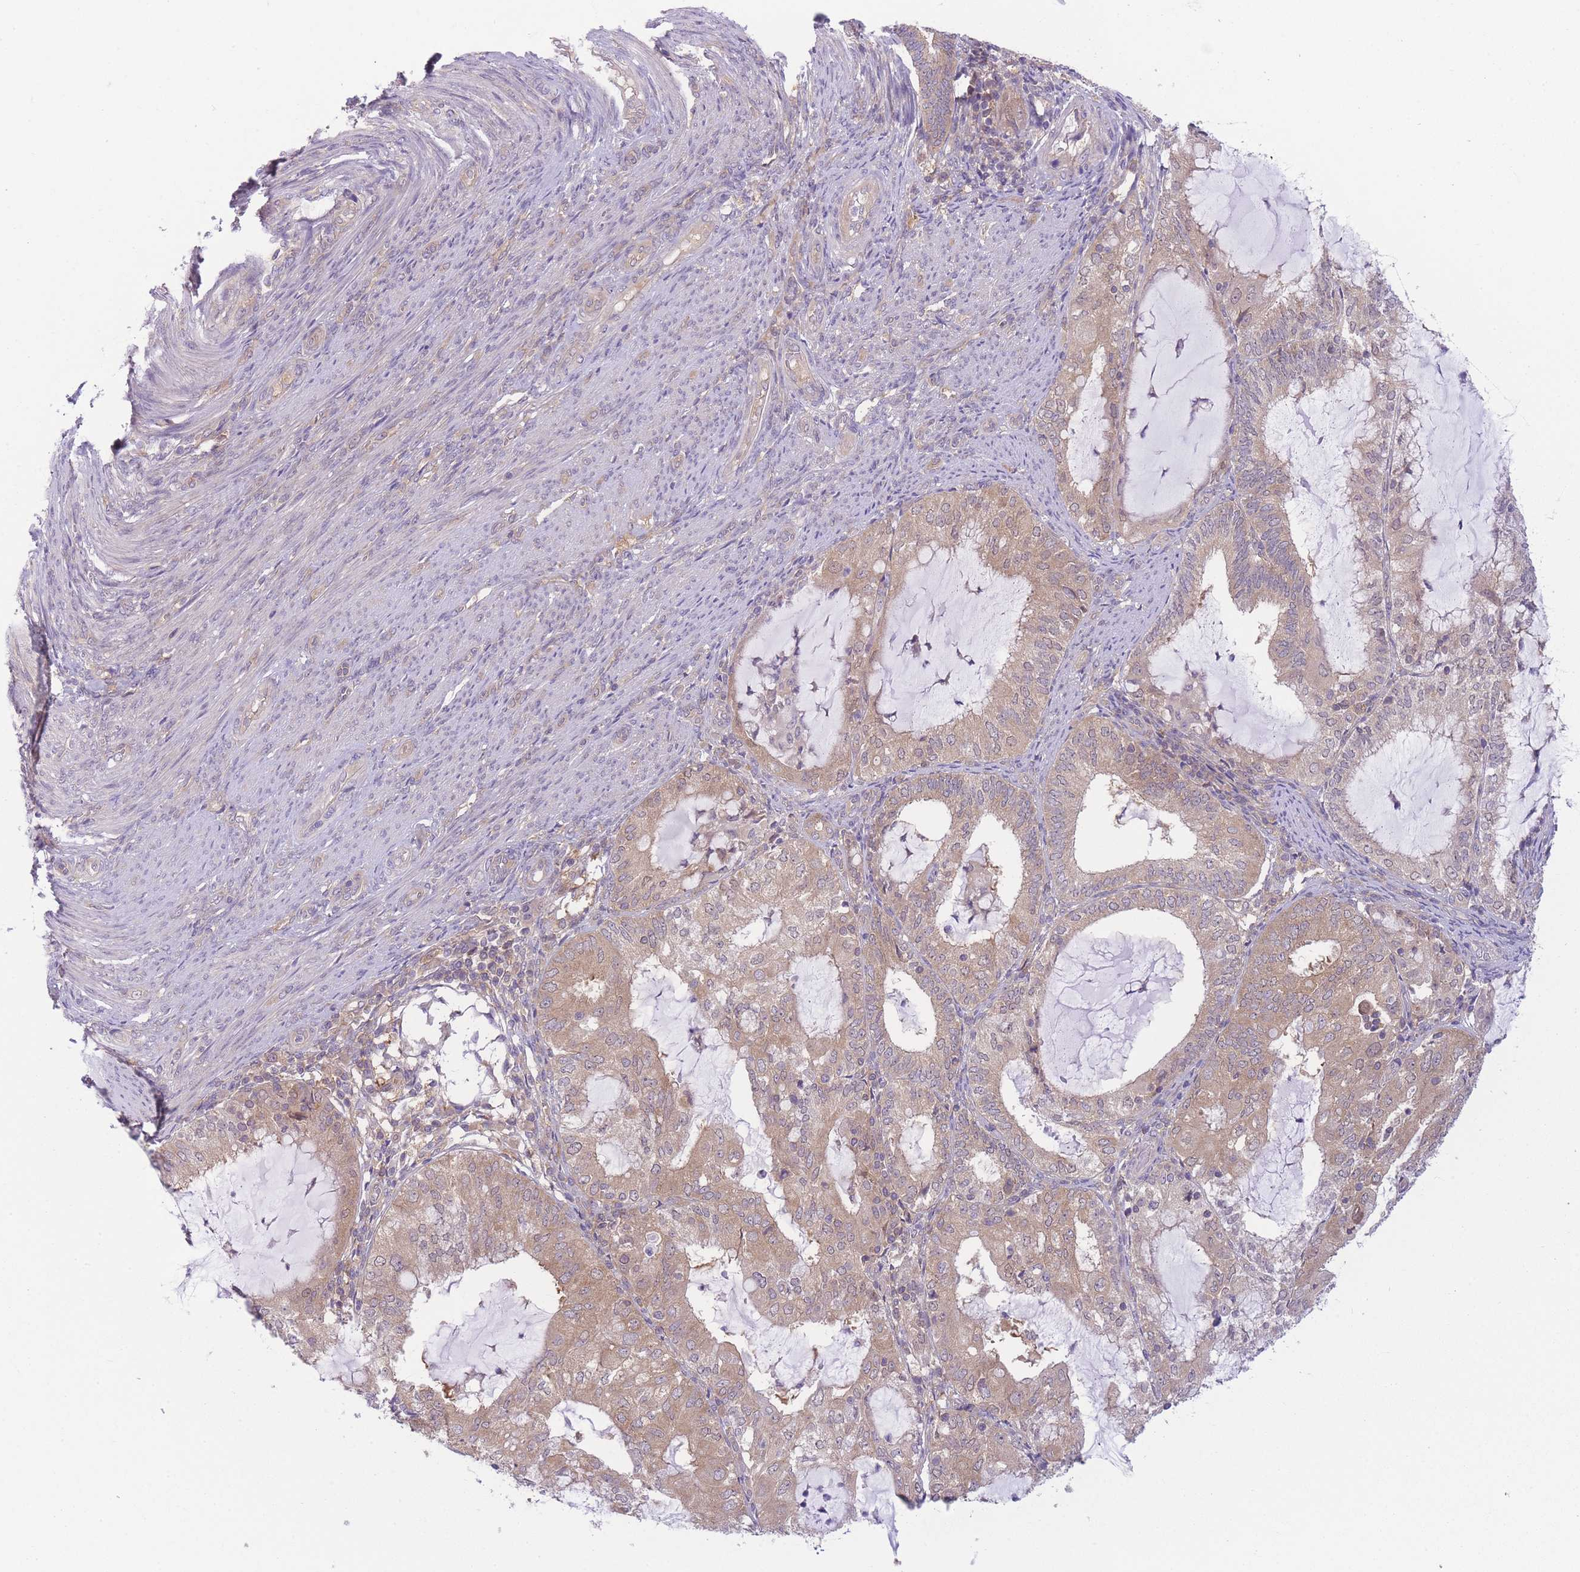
{"staining": {"intensity": "weak", "quantity": ">75%", "location": "cytoplasmic/membranous"}, "tissue": "endometrial cancer", "cell_type": "Tumor cells", "image_type": "cancer", "snomed": [{"axis": "morphology", "description": "Adenocarcinoma, NOS"}, {"axis": "topography", "description": "Endometrium"}], "caption": "Human adenocarcinoma (endometrial) stained with a brown dye demonstrates weak cytoplasmic/membranous positive staining in about >75% of tumor cells.", "gene": "PFDN6", "patient": {"sex": "female", "age": 81}}